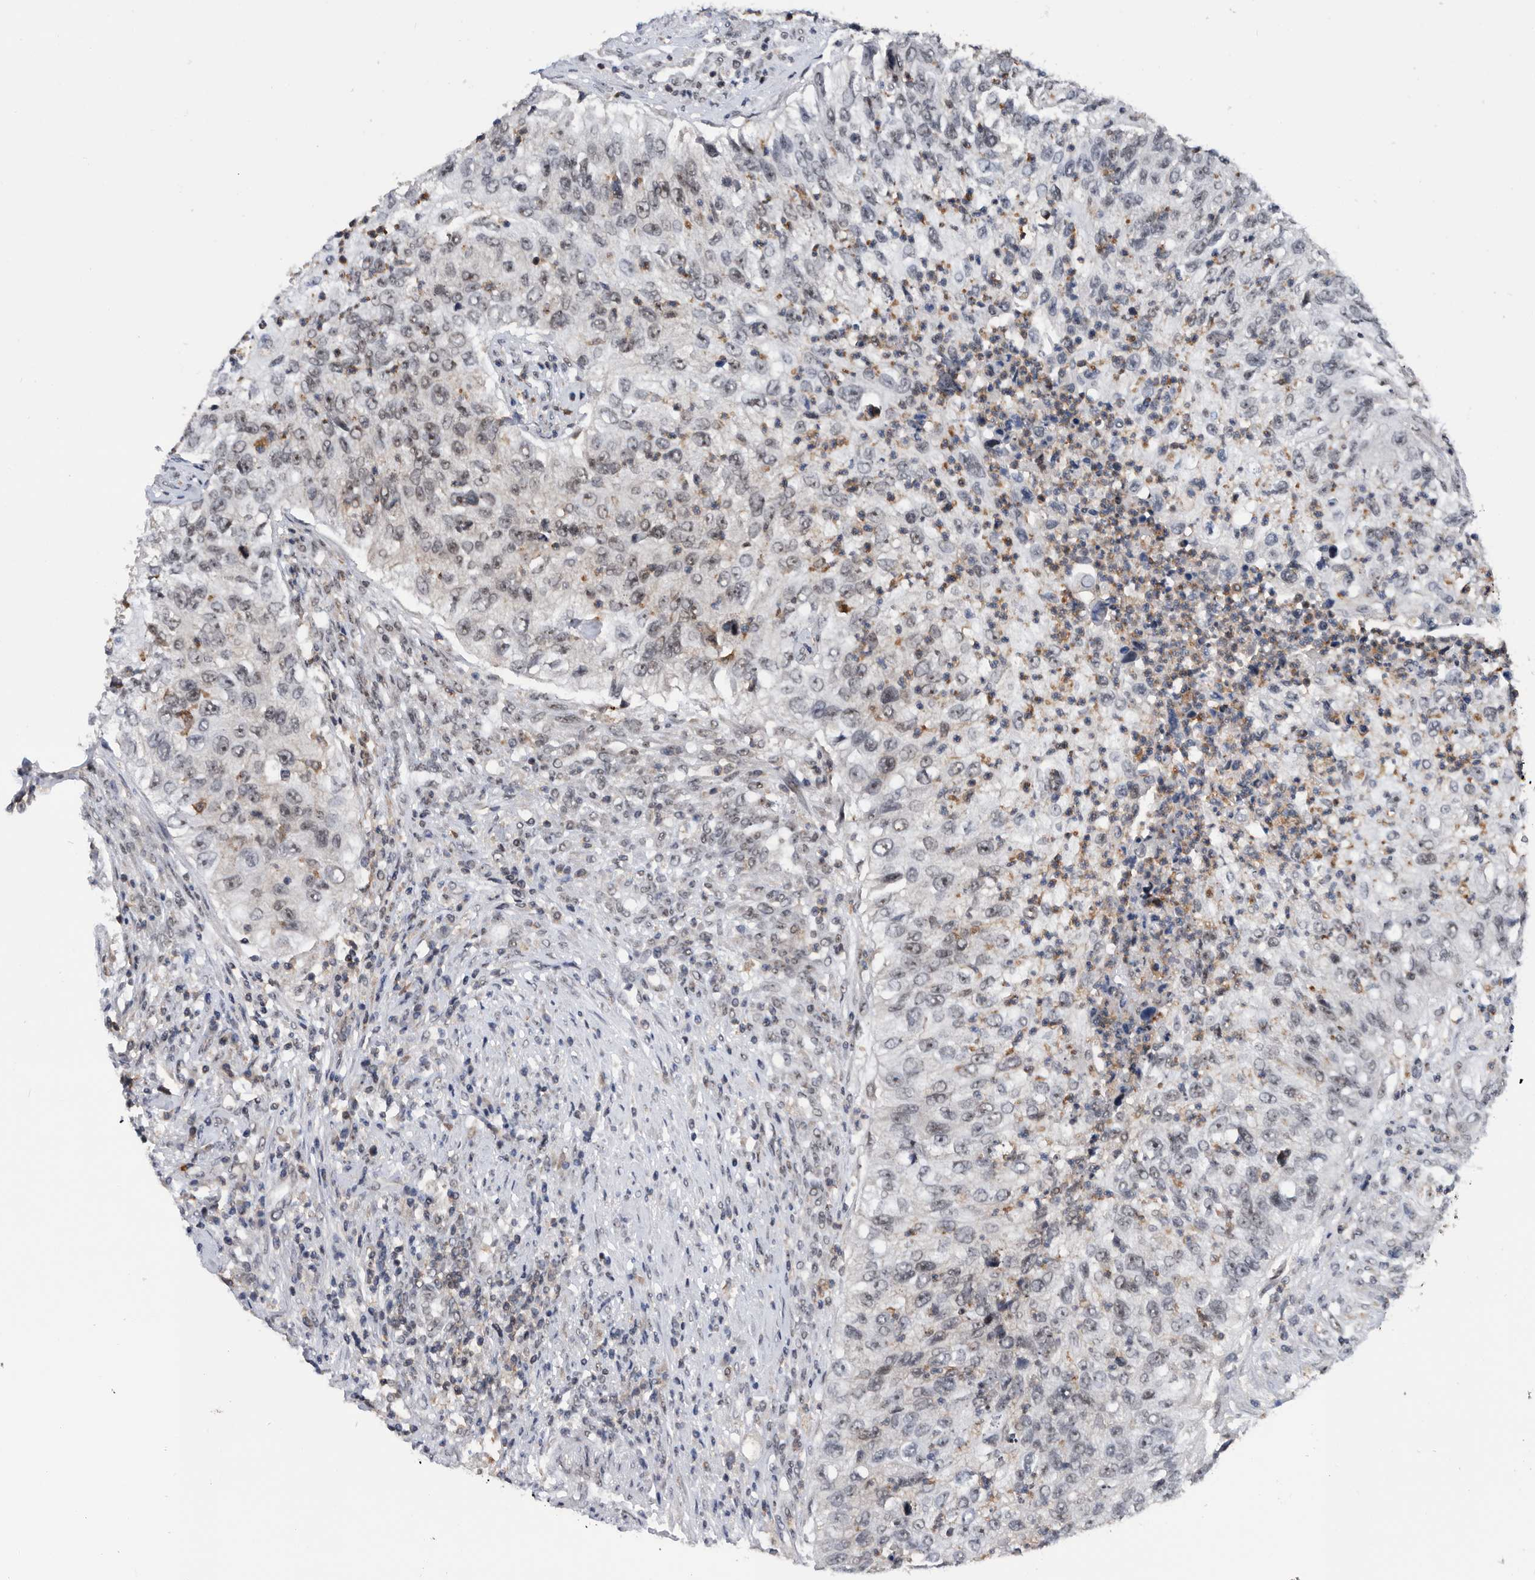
{"staining": {"intensity": "negative", "quantity": "none", "location": "none"}, "tissue": "urothelial cancer", "cell_type": "Tumor cells", "image_type": "cancer", "snomed": [{"axis": "morphology", "description": "Urothelial carcinoma, High grade"}, {"axis": "topography", "description": "Urinary bladder"}], "caption": "Immunohistochemistry photomicrograph of neoplastic tissue: human urothelial cancer stained with DAB (3,3'-diaminobenzidine) exhibits no significant protein staining in tumor cells.", "gene": "ZNF260", "patient": {"sex": "female", "age": 60}}